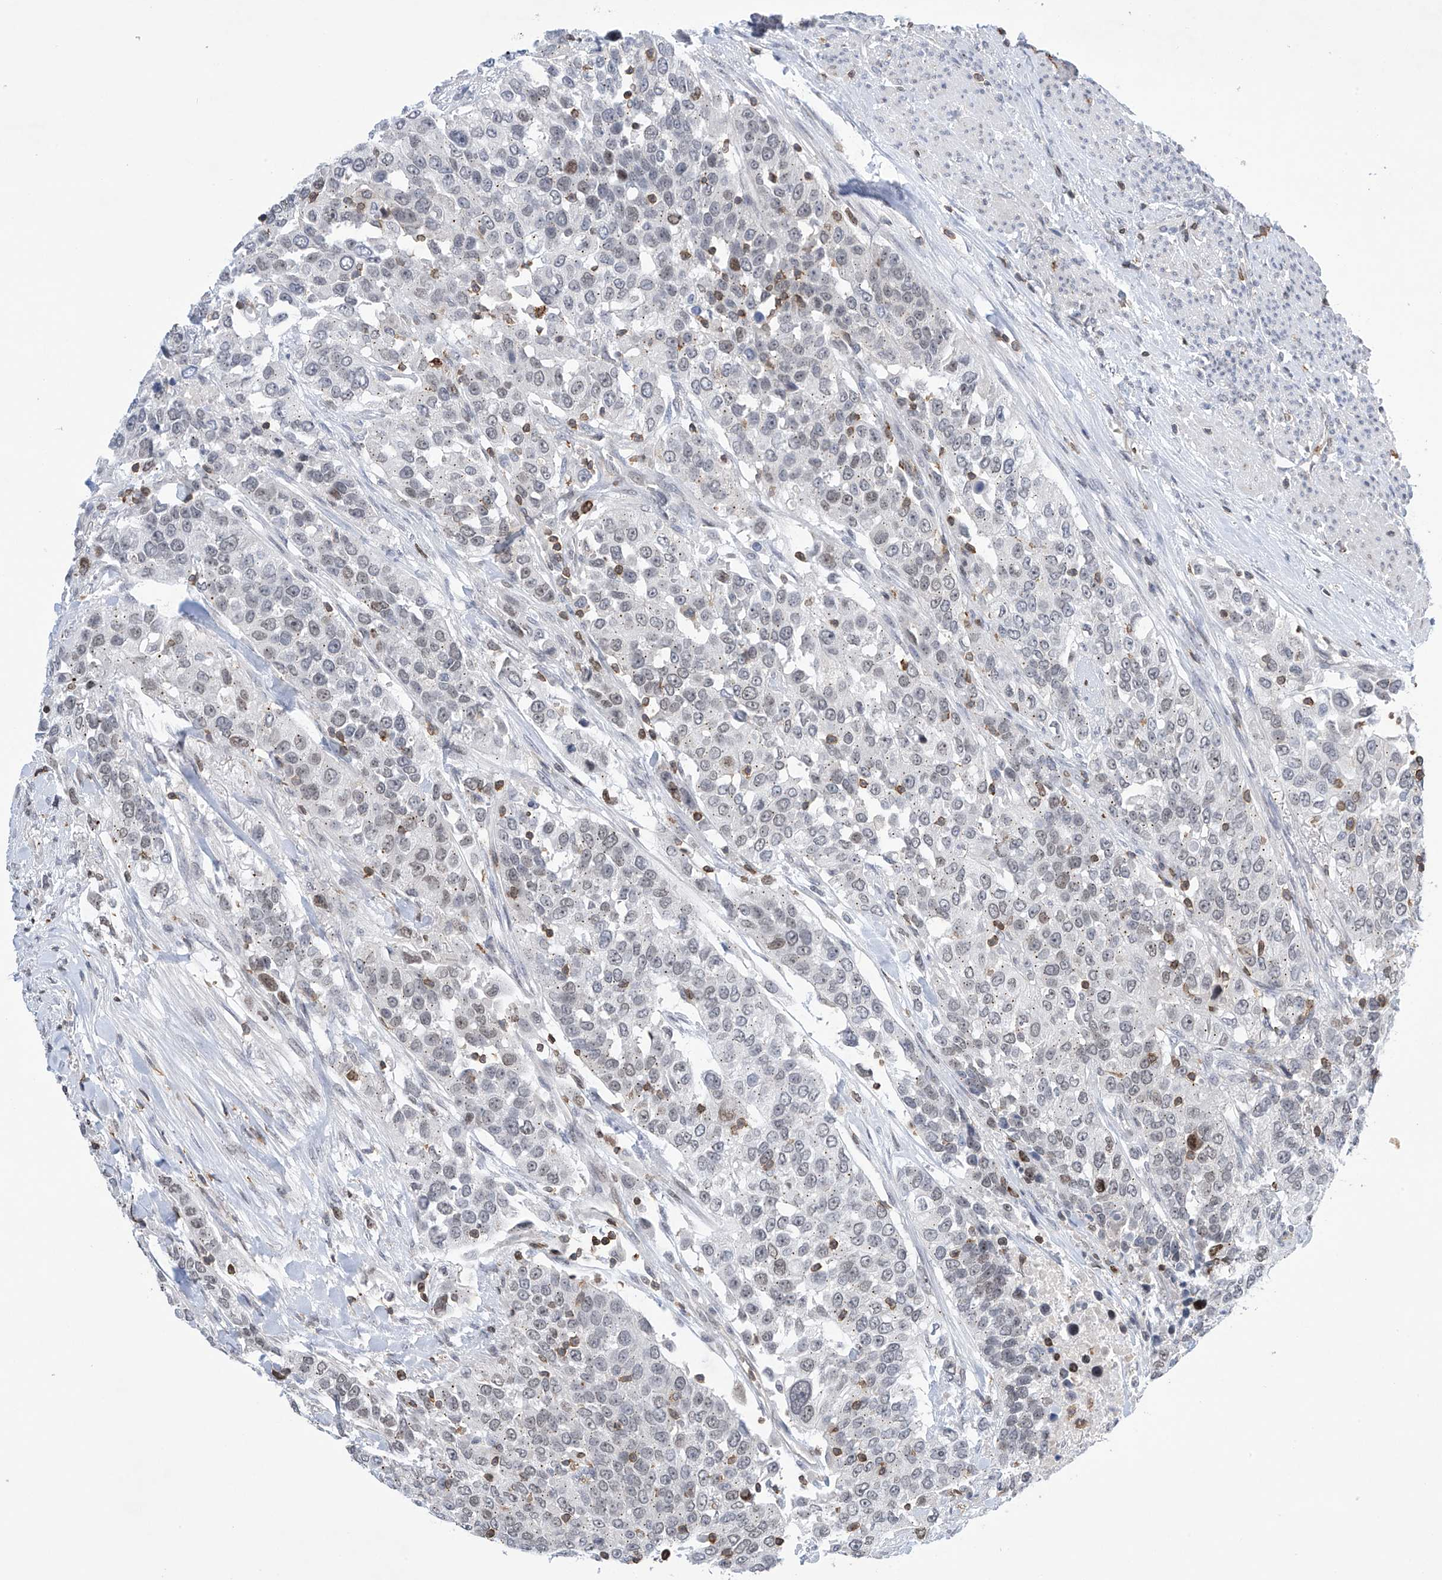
{"staining": {"intensity": "negative", "quantity": "none", "location": "none"}, "tissue": "urothelial cancer", "cell_type": "Tumor cells", "image_type": "cancer", "snomed": [{"axis": "morphology", "description": "Urothelial carcinoma, High grade"}, {"axis": "topography", "description": "Urinary bladder"}], "caption": "Human high-grade urothelial carcinoma stained for a protein using immunohistochemistry shows no expression in tumor cells.", "gene": "MSL3", "patient": {"sex": "female", "age": 80}}